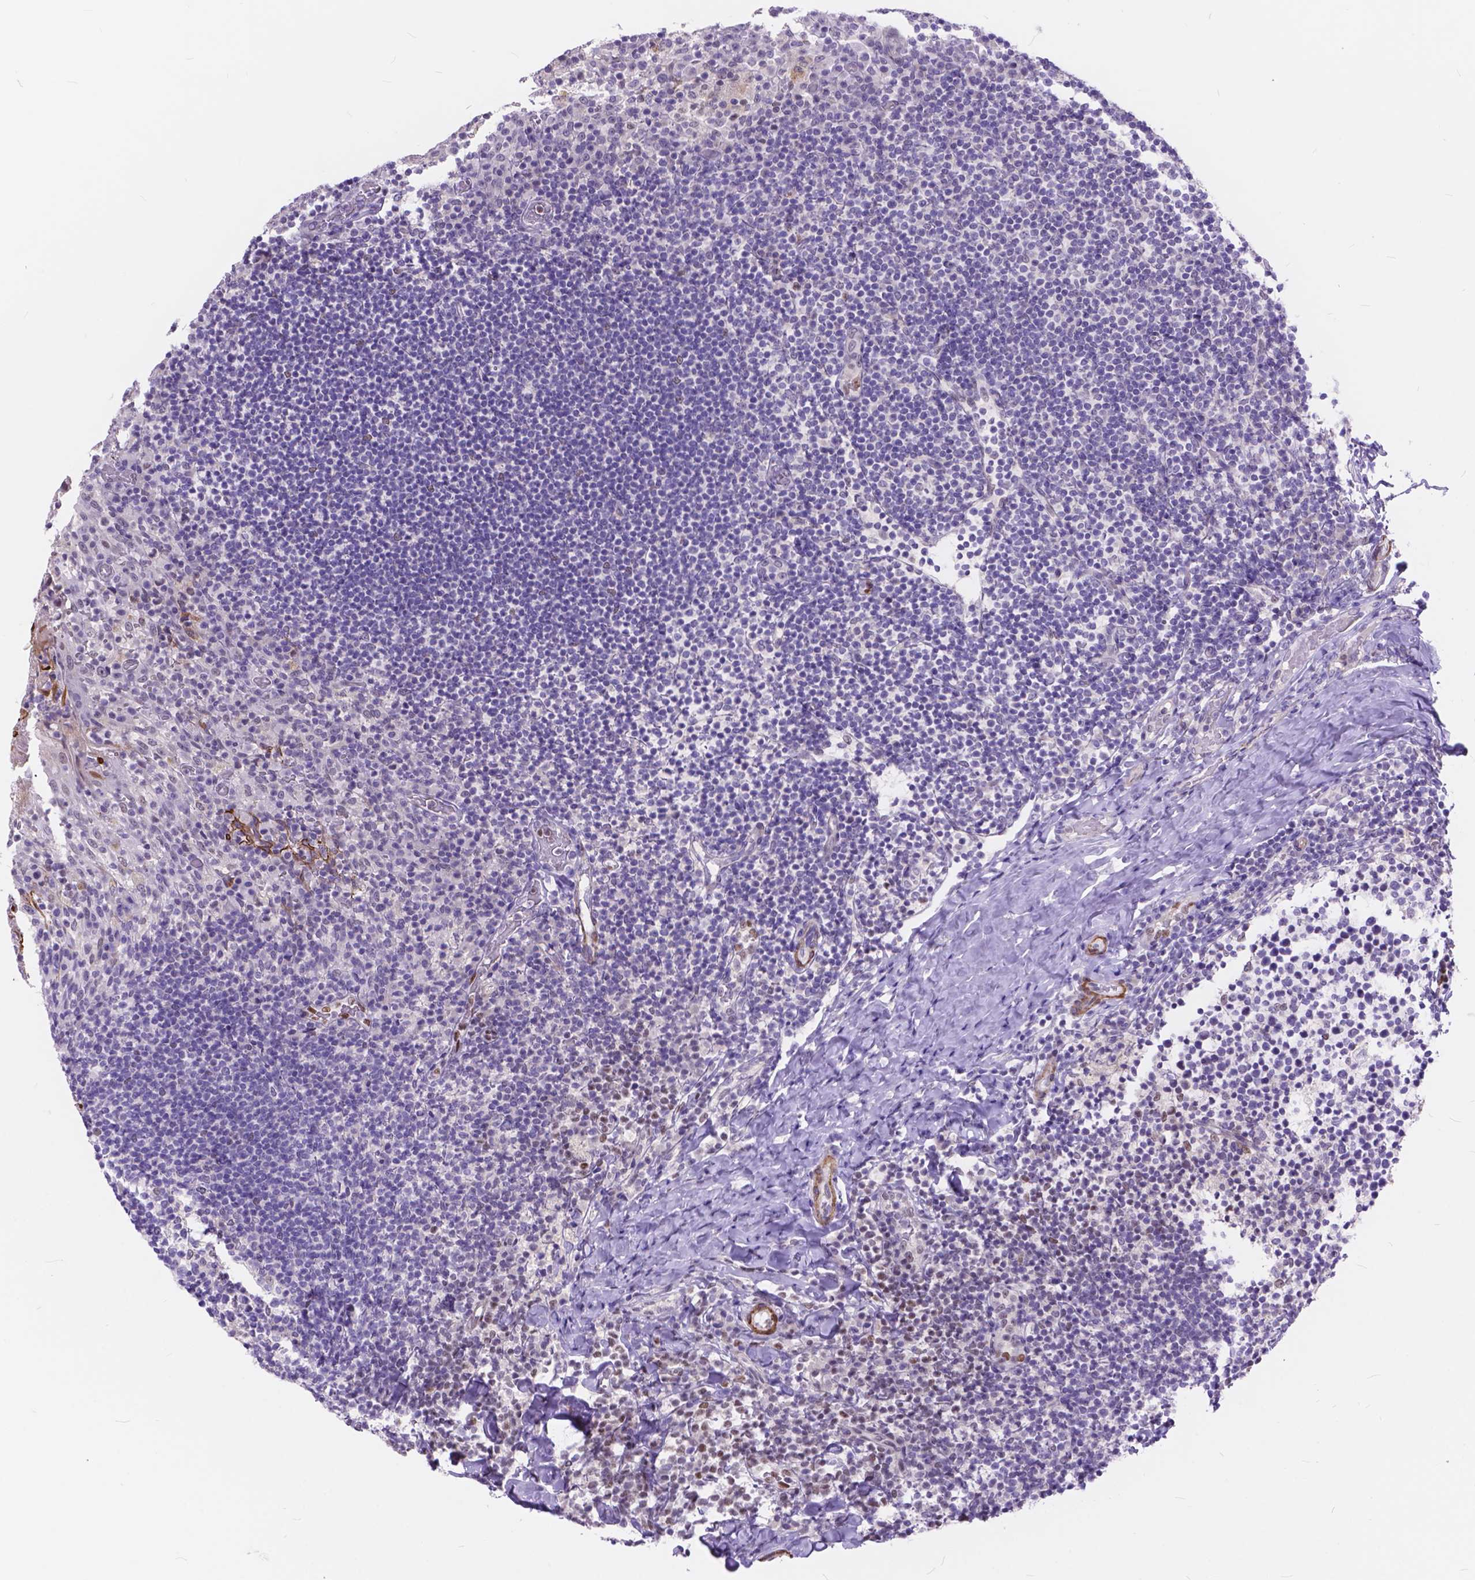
{"staining": {"intensity": "negative", "quantity": "none", "location": "none"}, "tissue": "tonsil", "cell_type": "Germinal center cells", "image_type": "normal", "snomed": [{"axis": "morphology", "description": "Normal tissue, NOS"}, {"axis": "topography", "description": "Tonsil"}], "caption": "Immunohistochemistry of normal tonsil demonstrates no expression in germinal center cells. (Stains: DAB (3,3'-diaminobenzidine) IHC with hematoxylin counter stain, Microscopy: brightfield microscopy at high magnification).", "gene": "MAN2C1", "patient": {"sex": "female", "age": 10}}